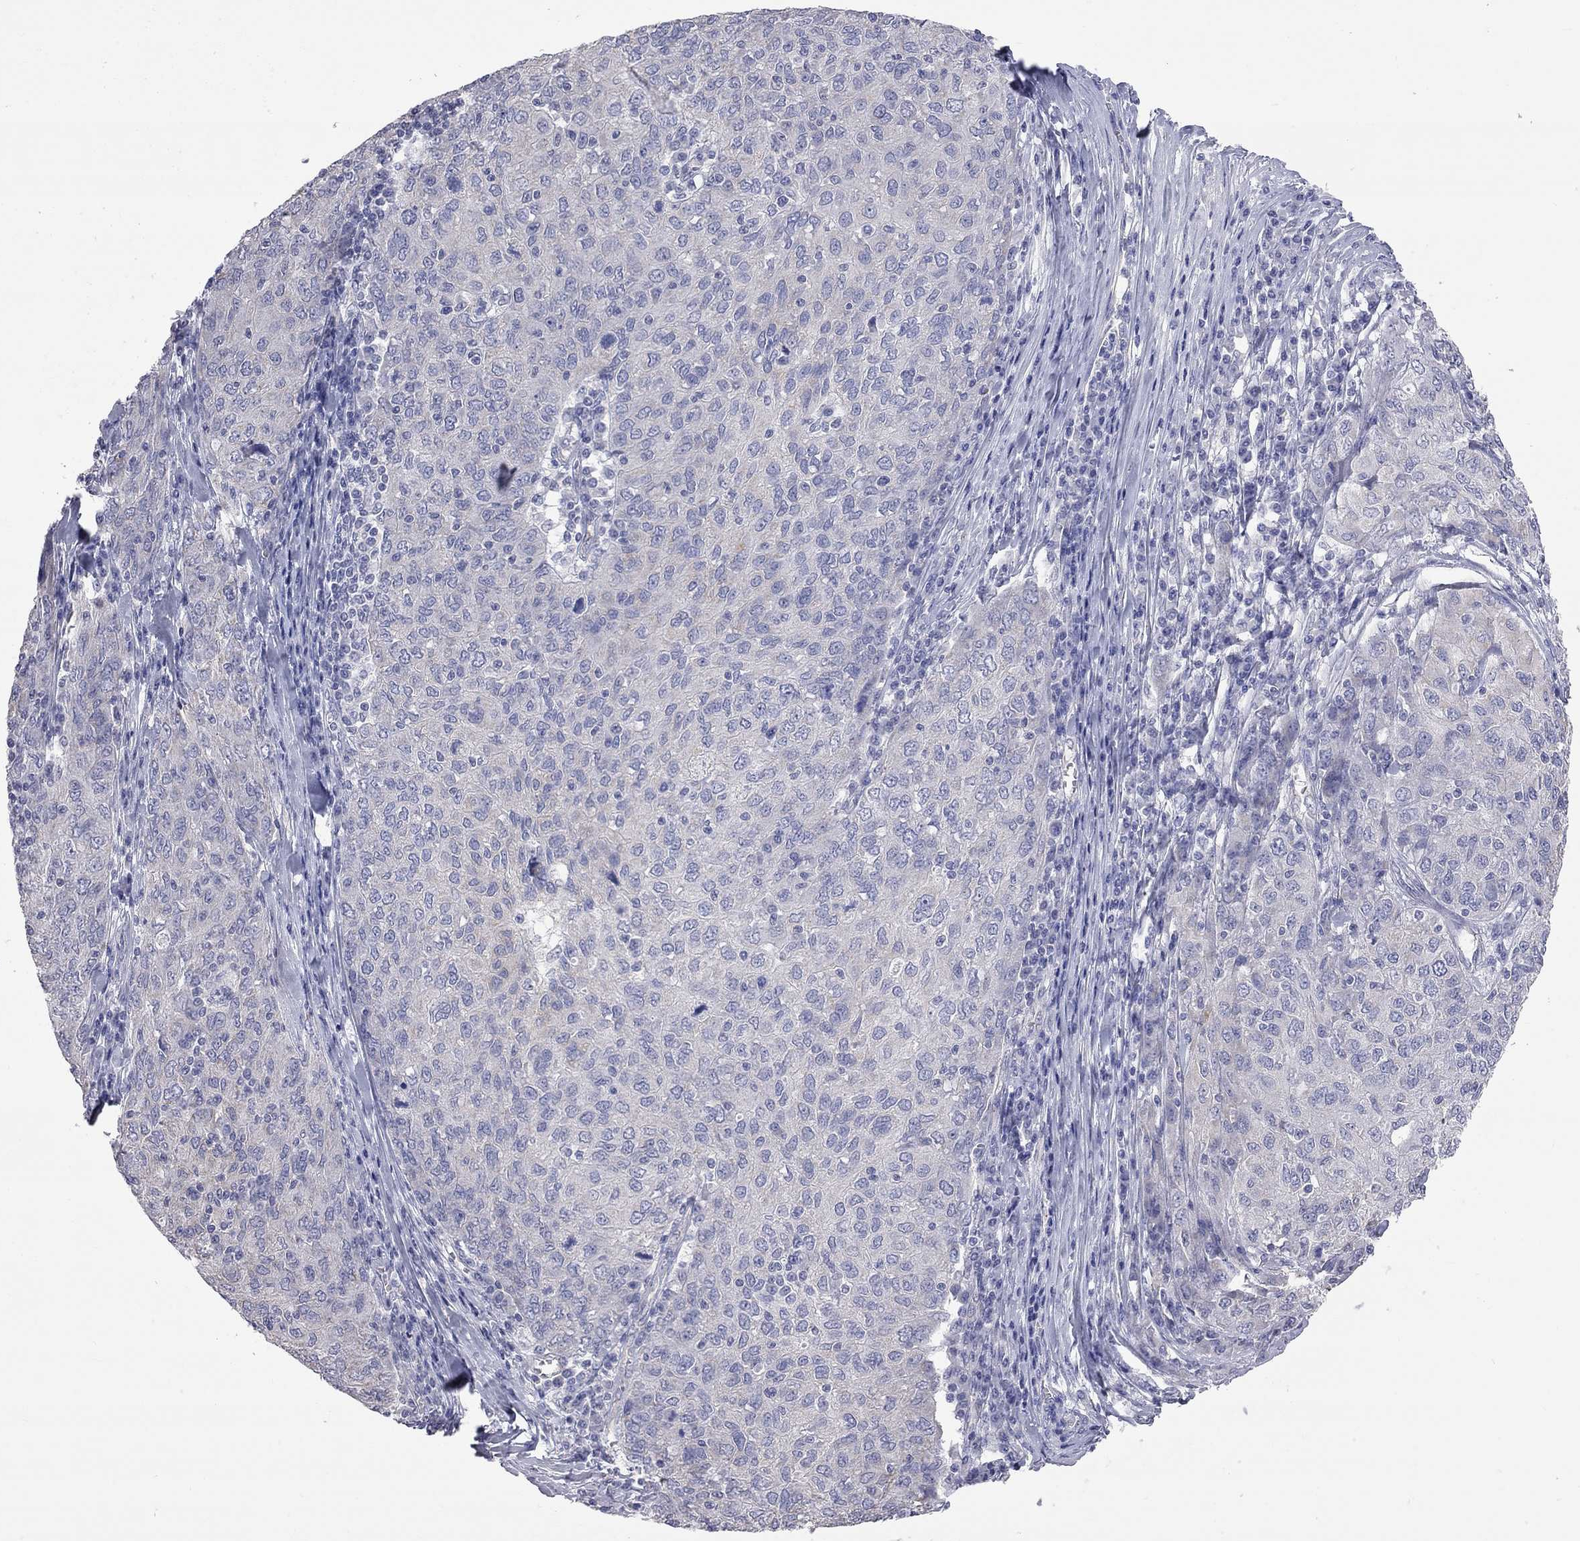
{"staining": {"intensity": "negative", "quantity": "none", "location": "none"}, "tissue": "ovarian cancer", "cell_type": "Tumor cells", "image_type": "cancer", "snomed": [{"axis": "morphology", "description": "Carcinoma, endometroid"}, {"axis": "topography", "description": "Ovary"}], "caption": "DAB (3,3'-diaminobenzidine) immunohistochemical staining of human ovarian endometroid carcinoma displays no significant positivity in tumor cells.", "gene": "OPRK1", "patient": {"sex": "female", "age": 50}}